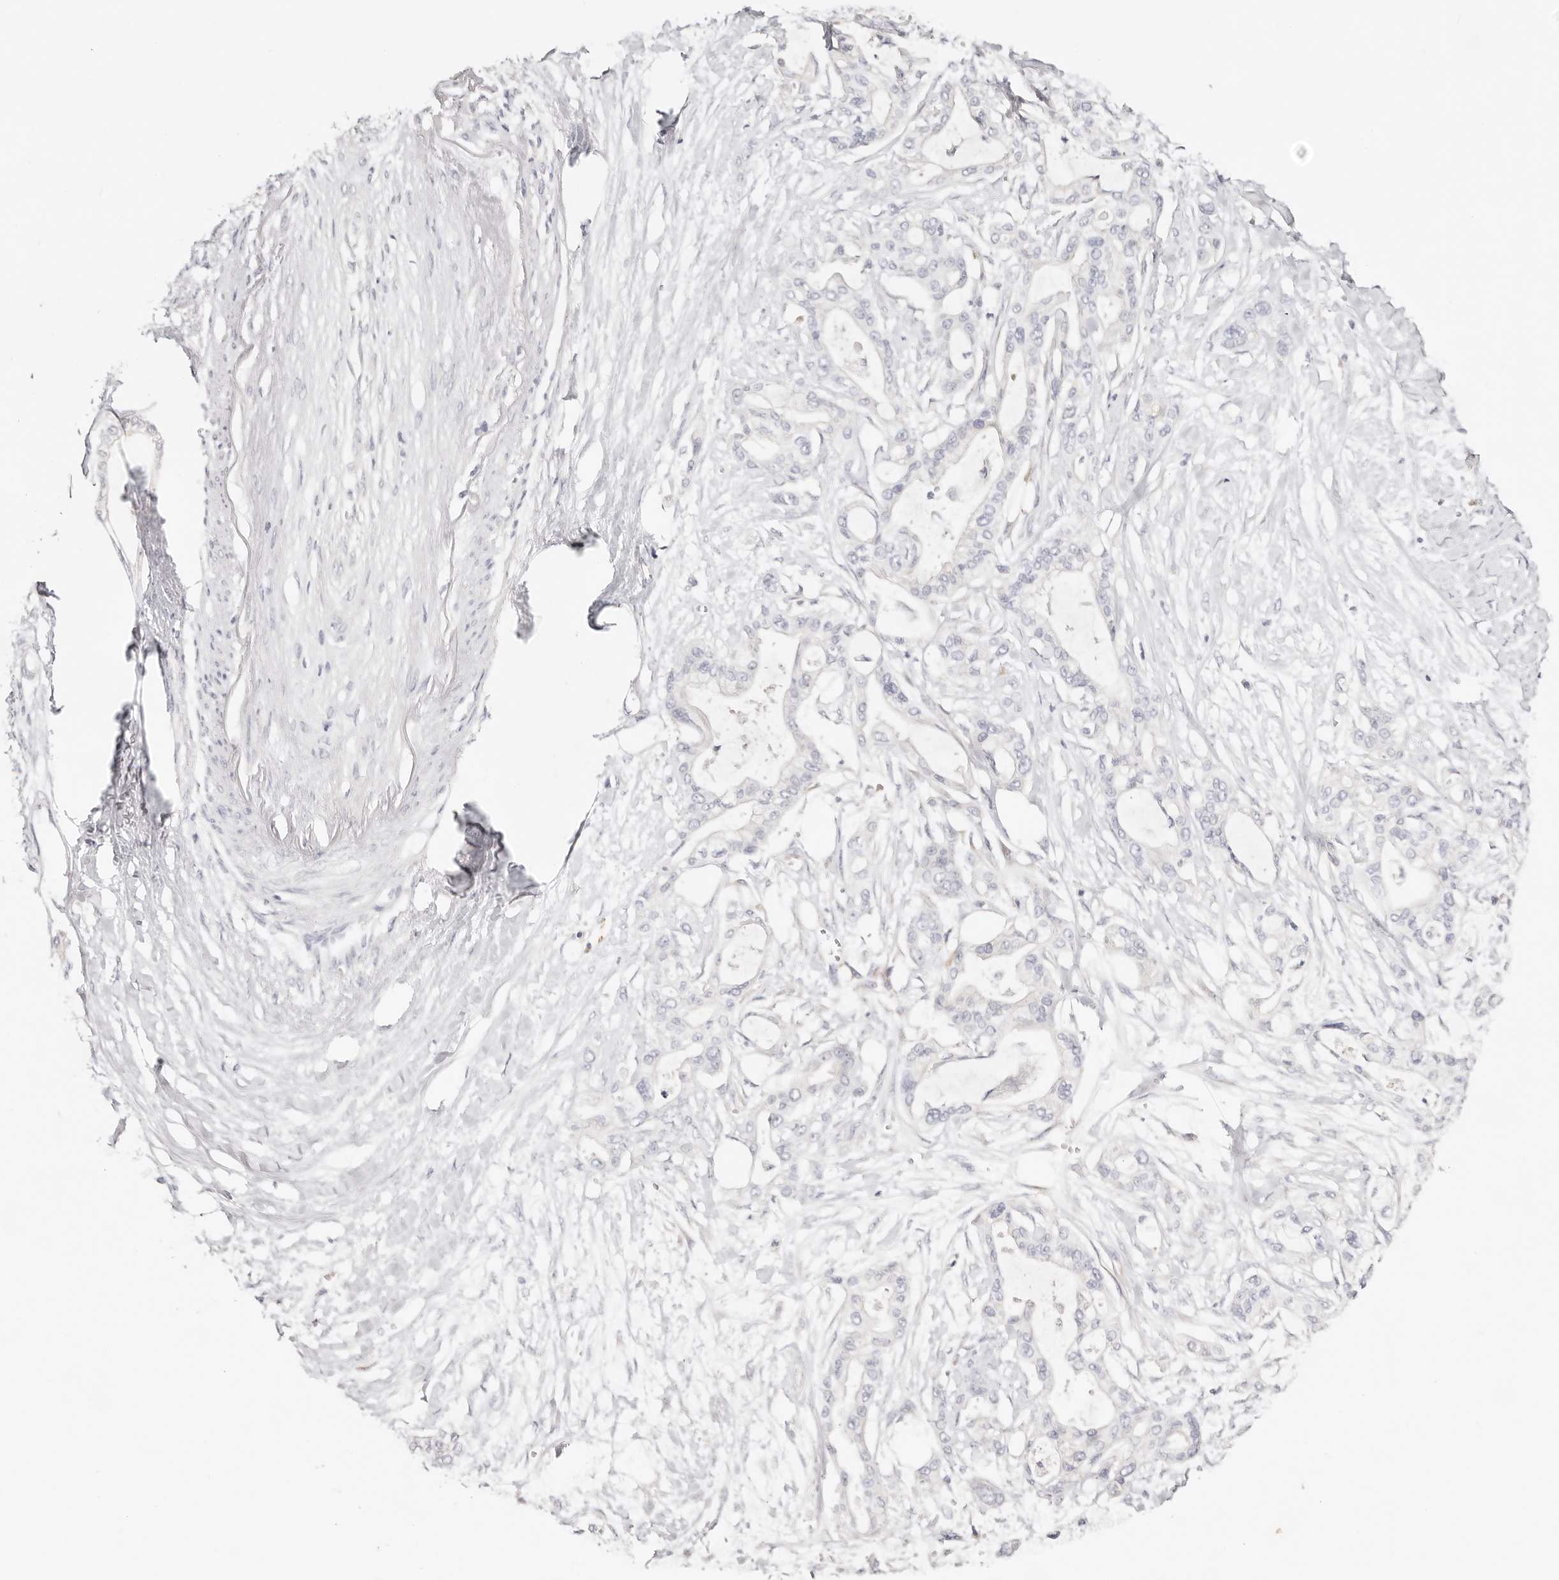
{"staining": {"intensity": "negative", "quantity": "none", "location": "none"}, "tissue": "pancreatic cancer", "cell_type": "Tumor cells", "image_type": "cancer", "snomed": [{"axis": "morphology", "description": "Adenocarcinoma, NOS"}, {"axis": "topography", "description": "Pancreas"}], "caption": "The photomicrograph displays no significant positivity in tumor cells of adenocarcinoma (pancreatic).", "gene": "DNASE1", "patient": {"sex": "male", "age": 68}}